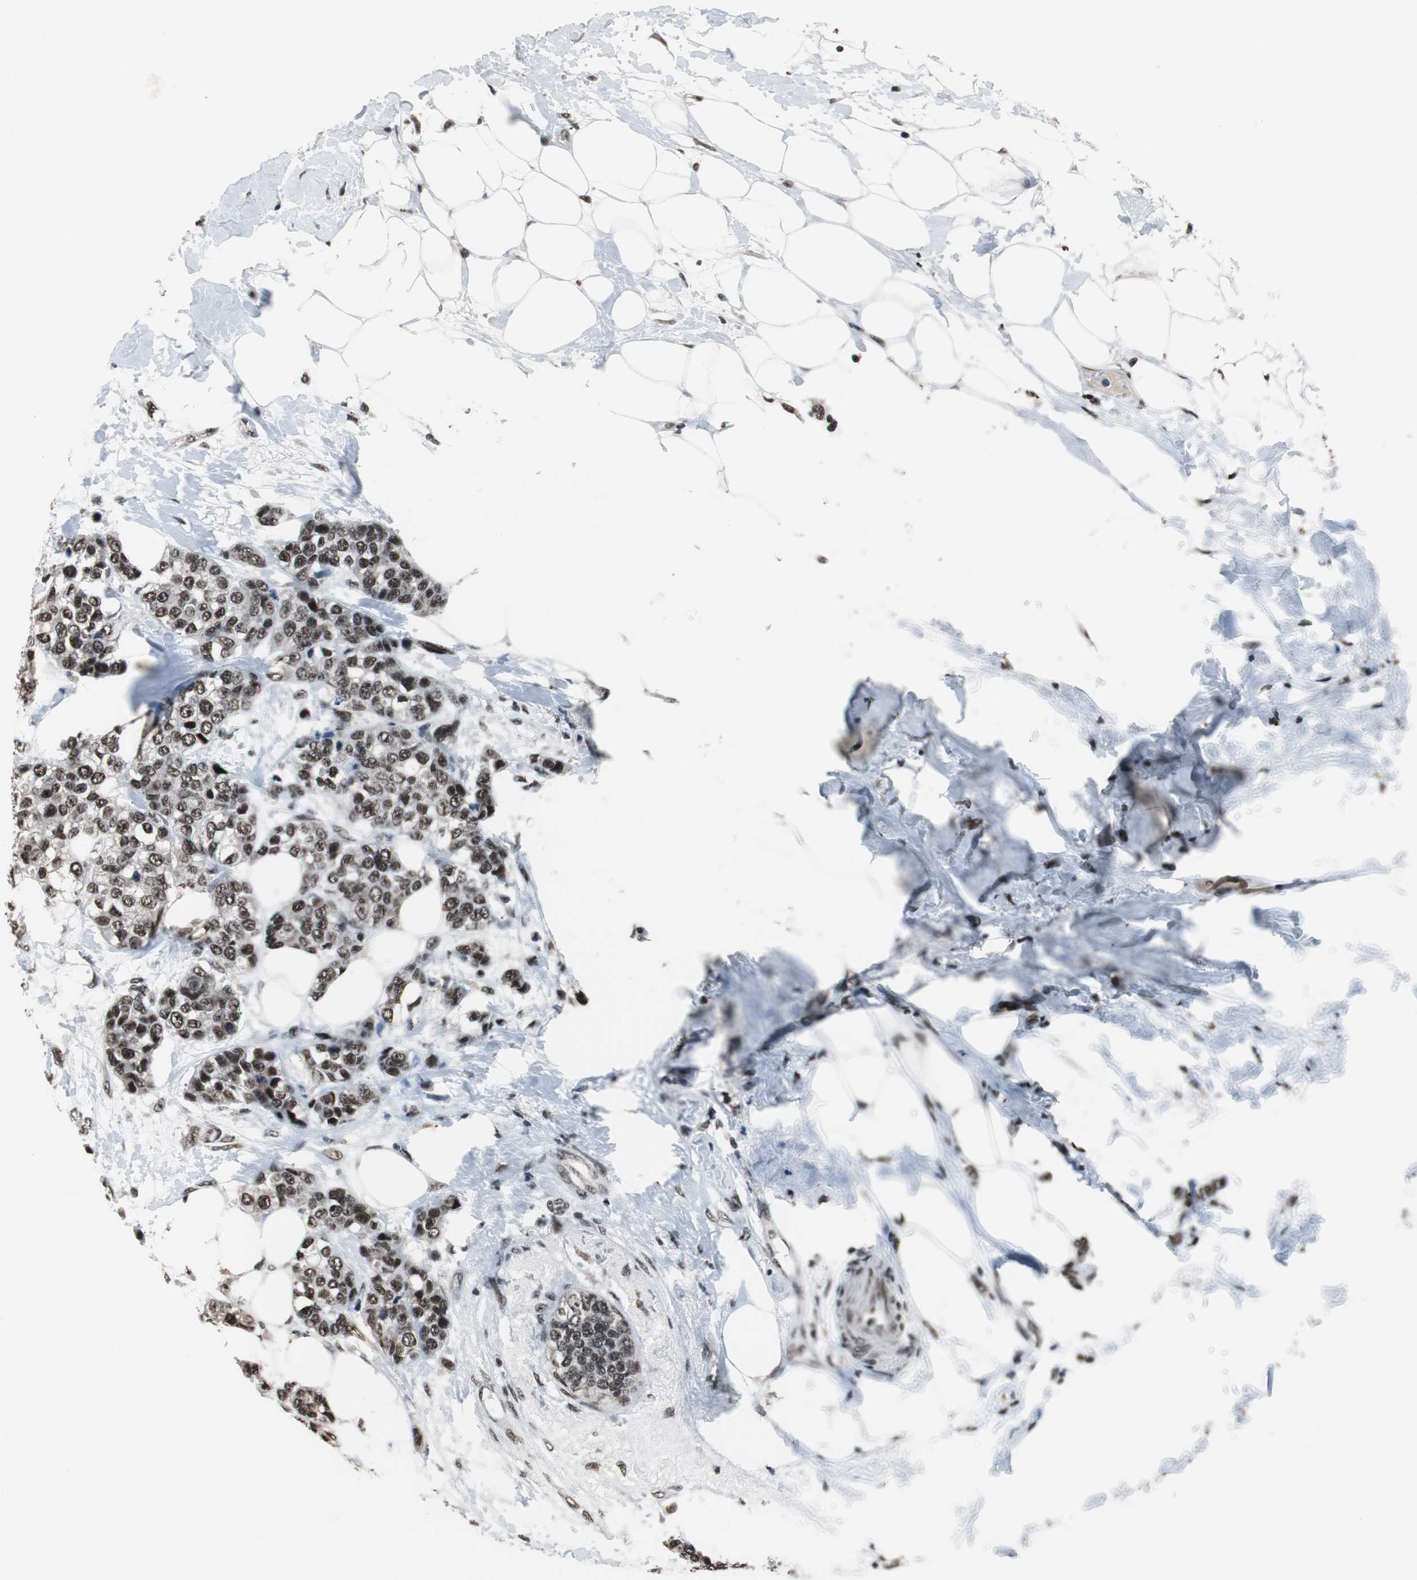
{"staining": {"intensity": "strong", "quantity": ">75%", "location": "nuclear"}, "tissue": "breast cancer", "cell_type": "Tumor cells", "image_type": "cancer", "snomed": [{"axis": "morphology", "description": "Duct carcinoma"}, {"axis": "topography", "description": "Breast"}], "caption": "Immunohistochemical staining of human breast cancer (intraductal carcinoma) demonstrates high levels of strong nuclear expression in about >75% of tumor cells. The protein of interest is stained brown, and the nuclei are stained in blue (DAB (3,3'-diaminobenzidine) IHC with brightfield microscopy, high magnification).", "gene": "CDK9", "patient": {"sex": "female", "age": 51}}